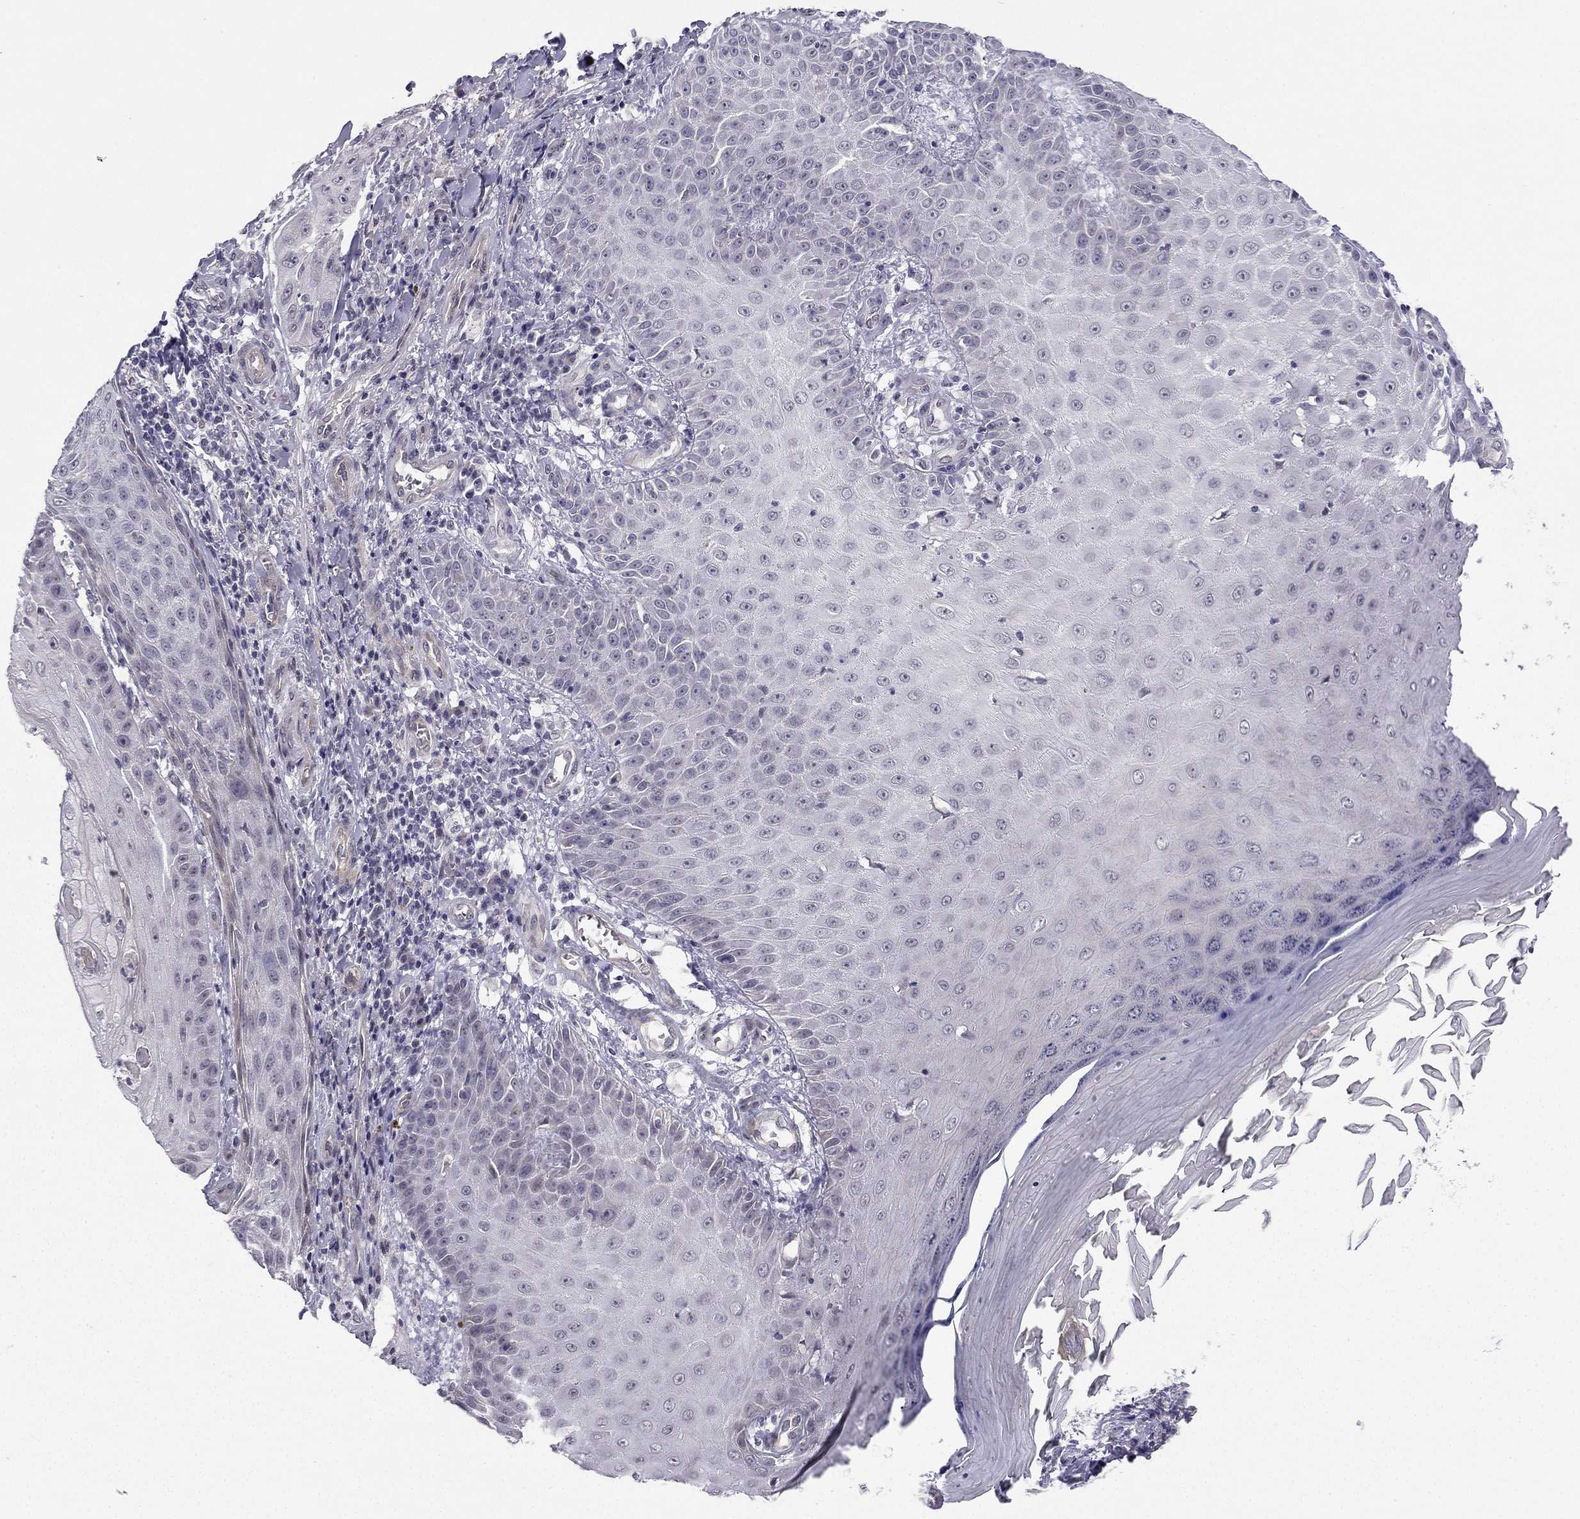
{"staining": {"intensity": "negative", "quantity": "none", "location": "none"}, "tissue": "skin cancer", "cell_type": "Tumor cells", "image_type": "cancer", "snomed": [{"axis": "morphology", "description": "Squamous cell carcinoma, NOS"}, {"axis": "topography", "description": "Skin"}], "caption": "Immunohistochemistry (IHC) of human skin cancer demonstrates no staining in tumor cells.", "gene": "CHST8", "patient": {"sex": "male", "age": 70}}